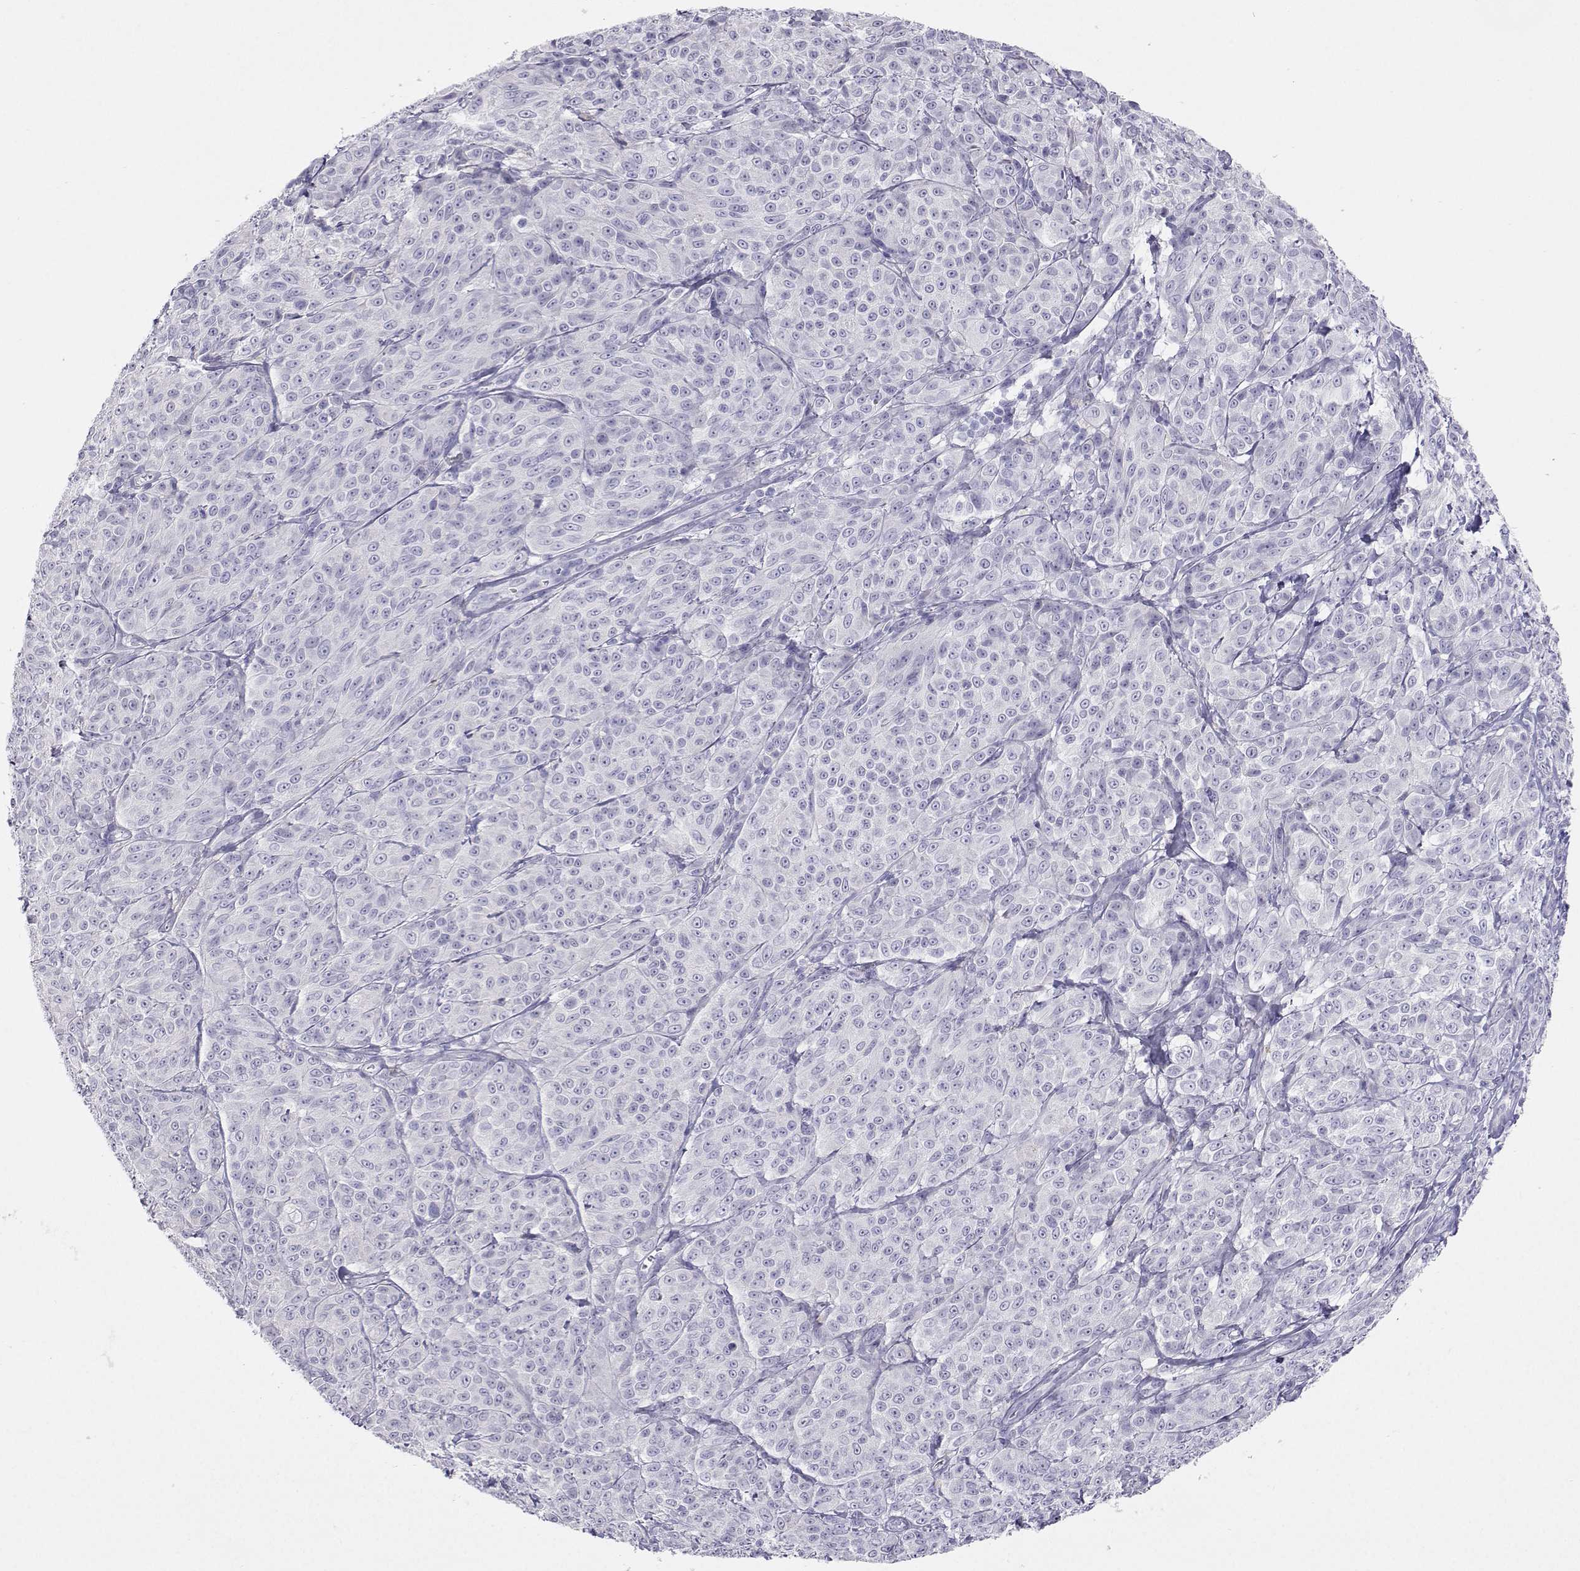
{"staining": {"intensity": "negative", "quantity": "none", "location": "none"}, "tissue": "melanoma", "cell_type": "Tumor cells", "image_type": "cancer", "snomed": [{"axis": "morphology", "description": "Malignant melanoma, NOS"}, {"axis": "topography", "description": "Skin"}], "caption": "Immunohistochemistry histopathology image of human melanoma stained for a protein (brown), which demonstrates no expression in tumor cells.", "gene": "PLIN4", "patient": {"sex": "male", "age": 89}}